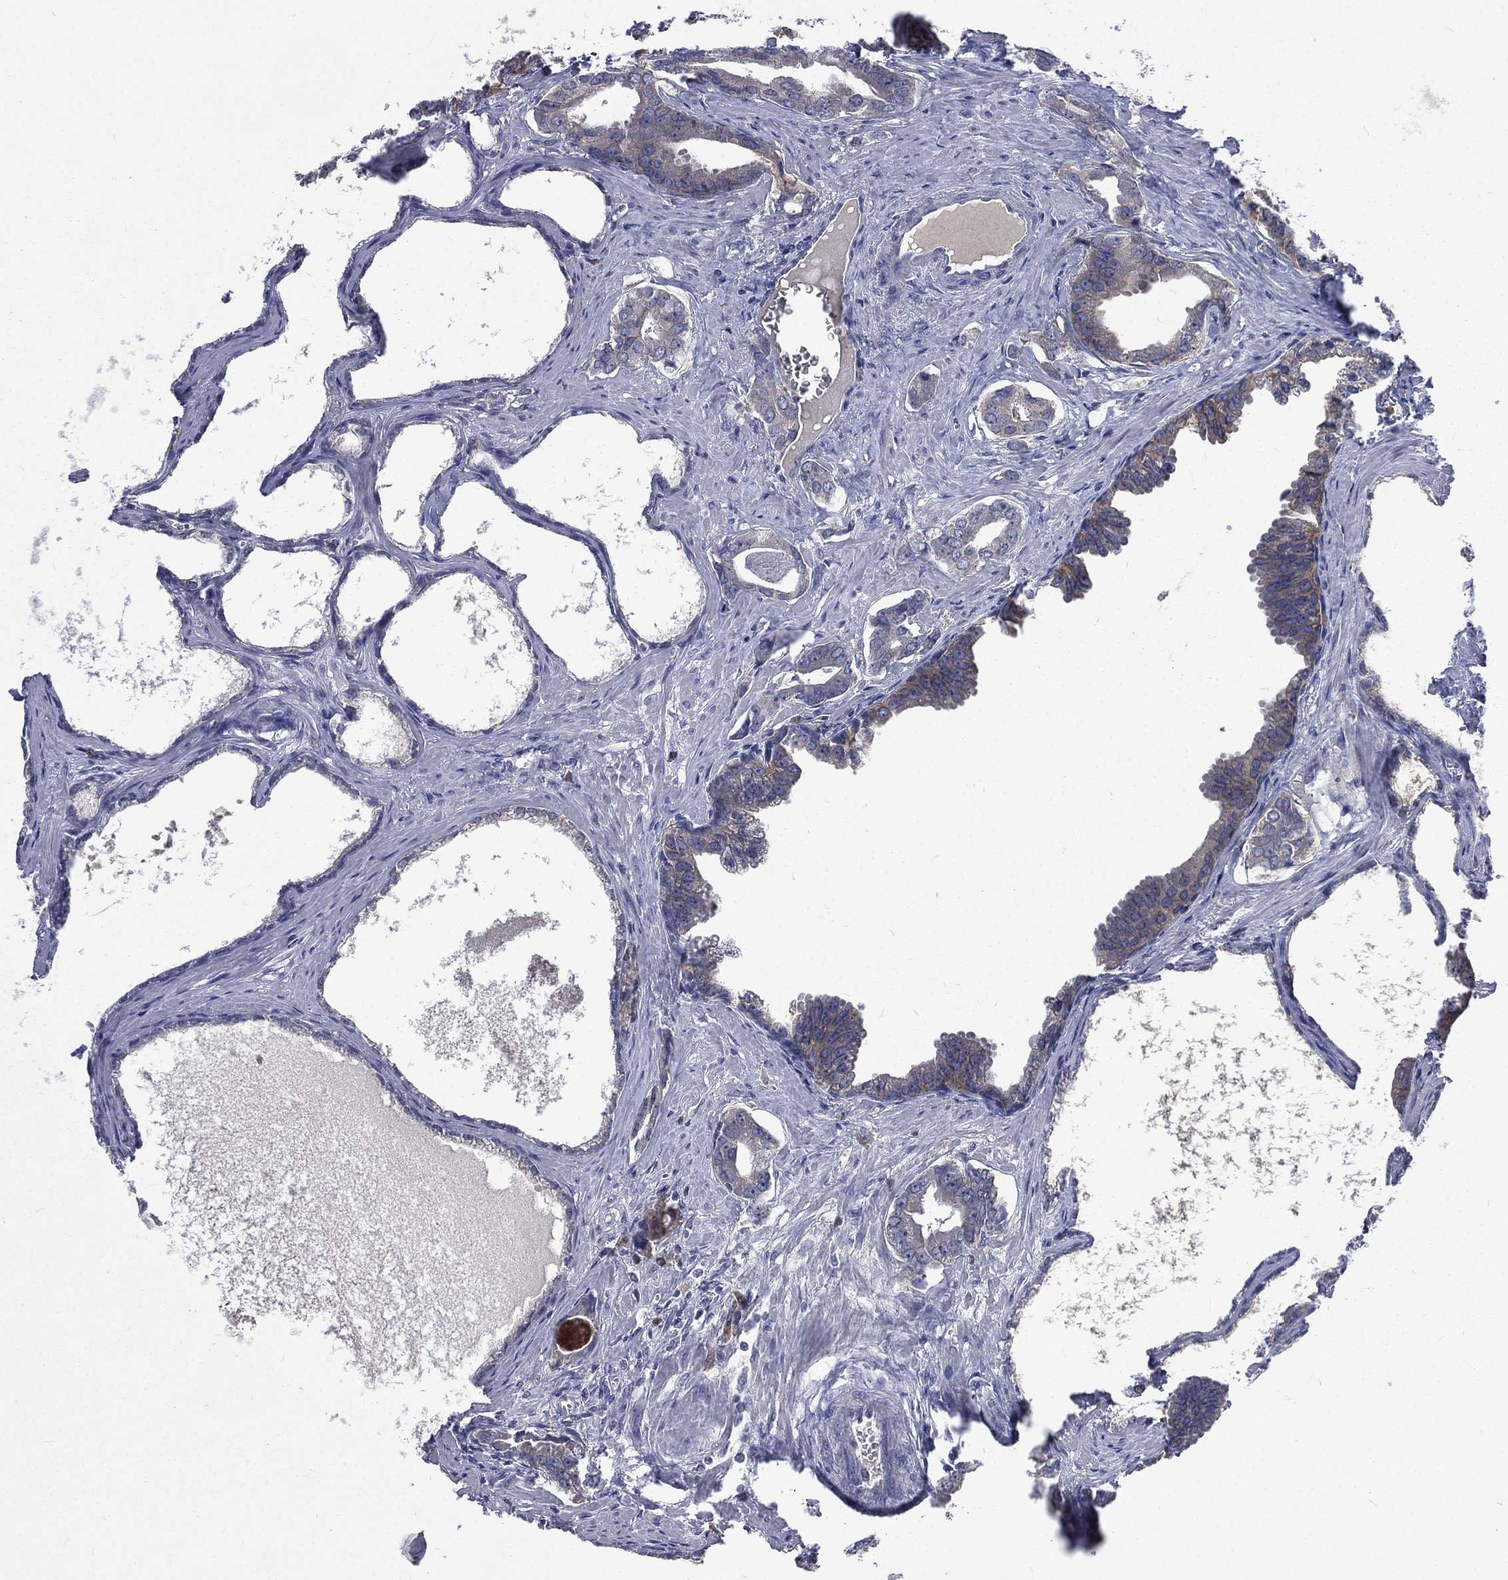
{"staining": {"intensity": "negative", "quantity": "none", "location": "none"}, "tissue": "prostate cancer", "cell_type": "Tumor cells", "image_type": "cancer", "snomed": [{"axis": "morphology", "description": "Adenocarcinoma, NOS"}, {"axis": "topography", "description": "Prostate"}], "caption": "Immunohistochemistry (IHC) of prostate cancer demonstrates no expression in tumor cells. (IHC, brightfield microscopy, high magnification).", "gene": "CA12", "patient": {"sex": "male", "age": 66}}